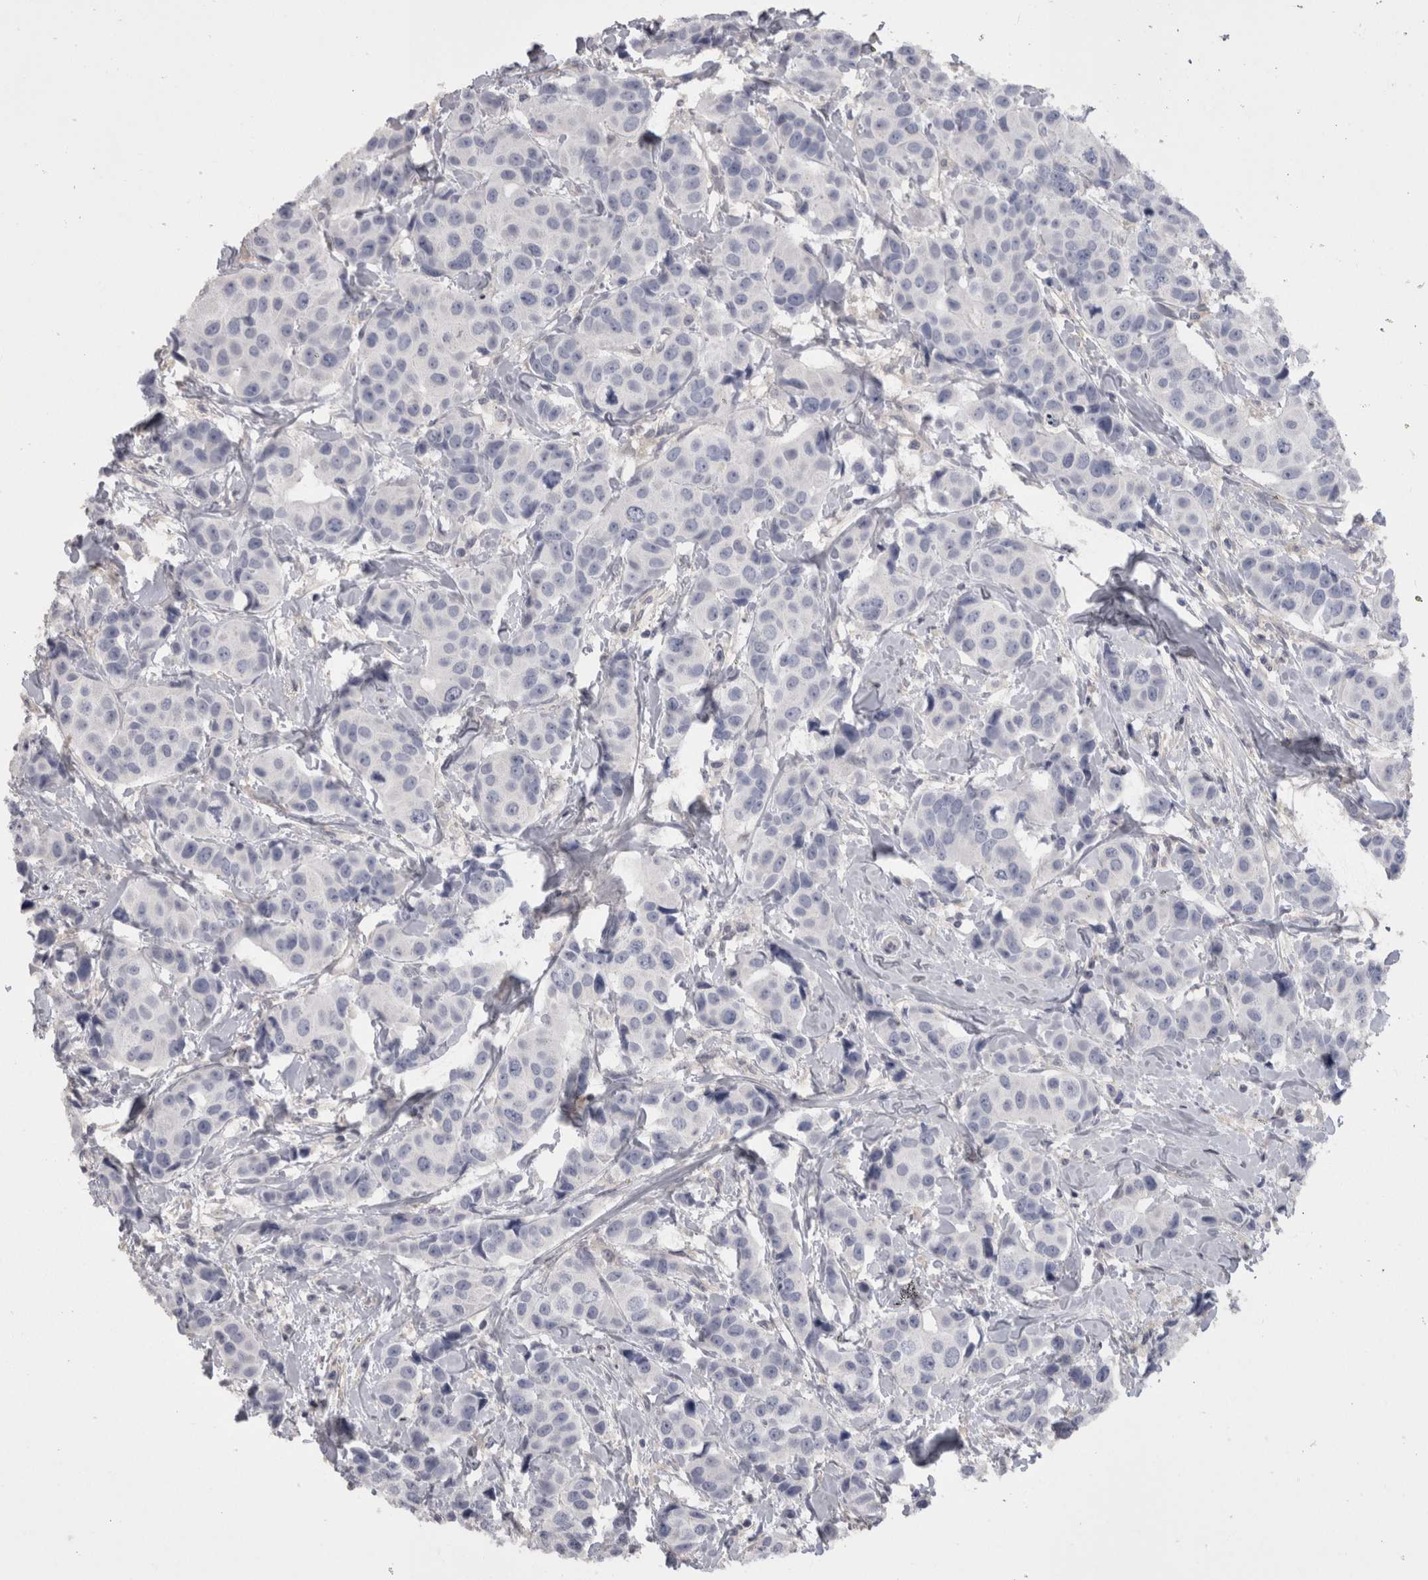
{"staining": {"intensity": "negative", "quantity": "none", "location": "none"}, "tissue": "breast cancer", "cell_type": "Tumor cells", "image_type": "cancer", "snomed": [{"axis": "morphology", "description": "Normal tissue, NOS"}, {"axis": "morphology", "description": "Duct carcinoma"}, {"axis": "topography", "description": "Breast"}], "caption": "Immunohistochemistry (IHC) image of human breast cancer (intraductal carcinoma) stained for a protein (brown), which reveals no positivity in tumor cells.", "gene": "CAMK2D", "patient": {"sex": "female", "age": 39}}